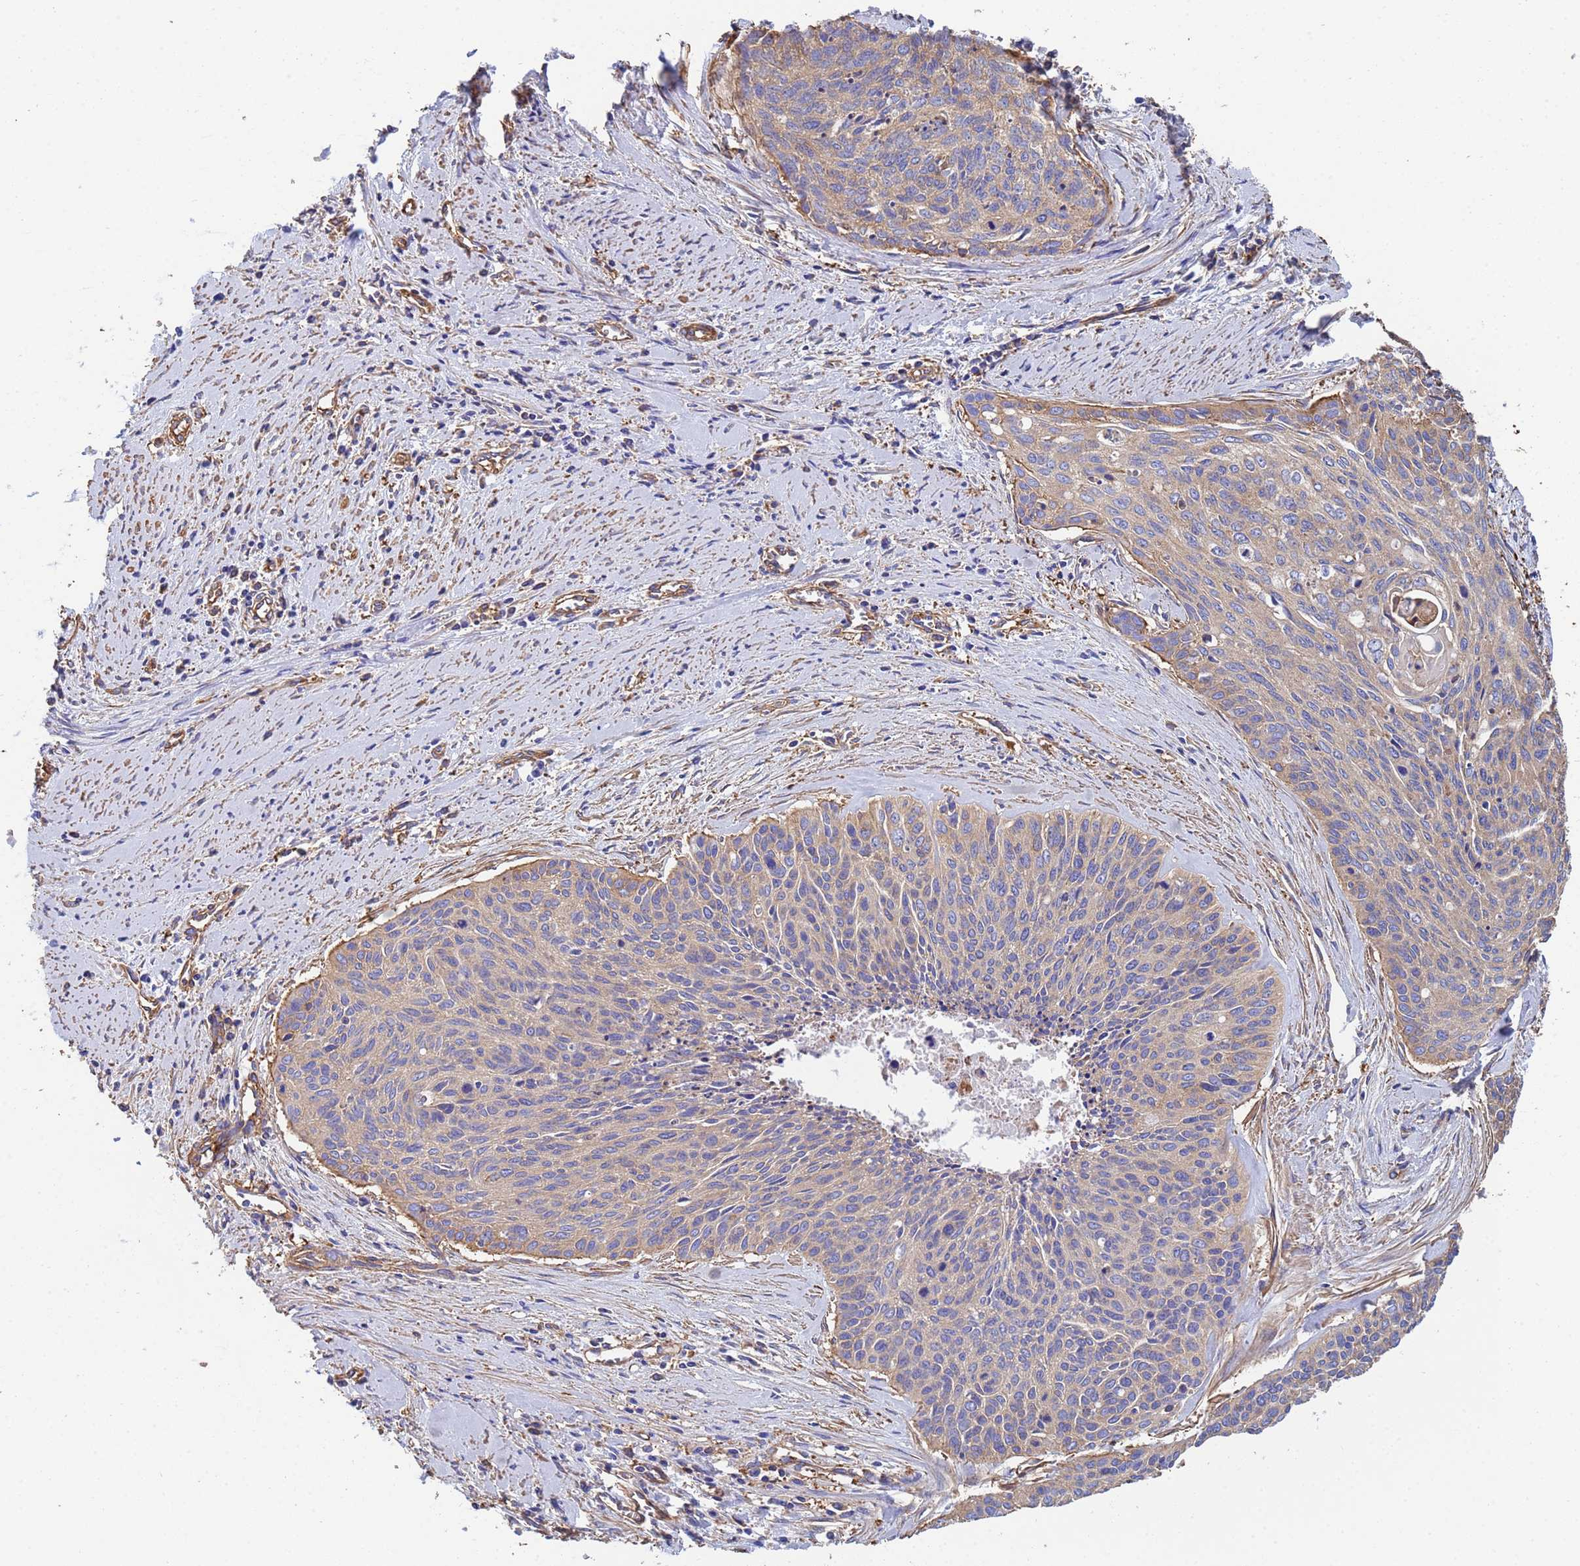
{"staining": {"intensity": "weak", "quantity": "<25%", "location": "cytoplasmic/membranous"}, "tissue": "cervical cancer", "cell_type": "Tumor cells", "image_type": "cancer", "snomed": [{"axis": "morphology", "description": "Squamous cell carcinoma, NOS"}, {"axis": "topography", "description": "Cervix"}], "caption": "This is a photomicrograph of IHC staining of cervical cancer (squamous cell carcinoma), which shows no positivity in tumor cells. Brightfield microscopy of immunohistochemistry stained with DAB (brown) and hematoxylin (blue), captured at high magnification.", "gene": "MYL12A", "patient": {"sex": "female", "age": 55}}